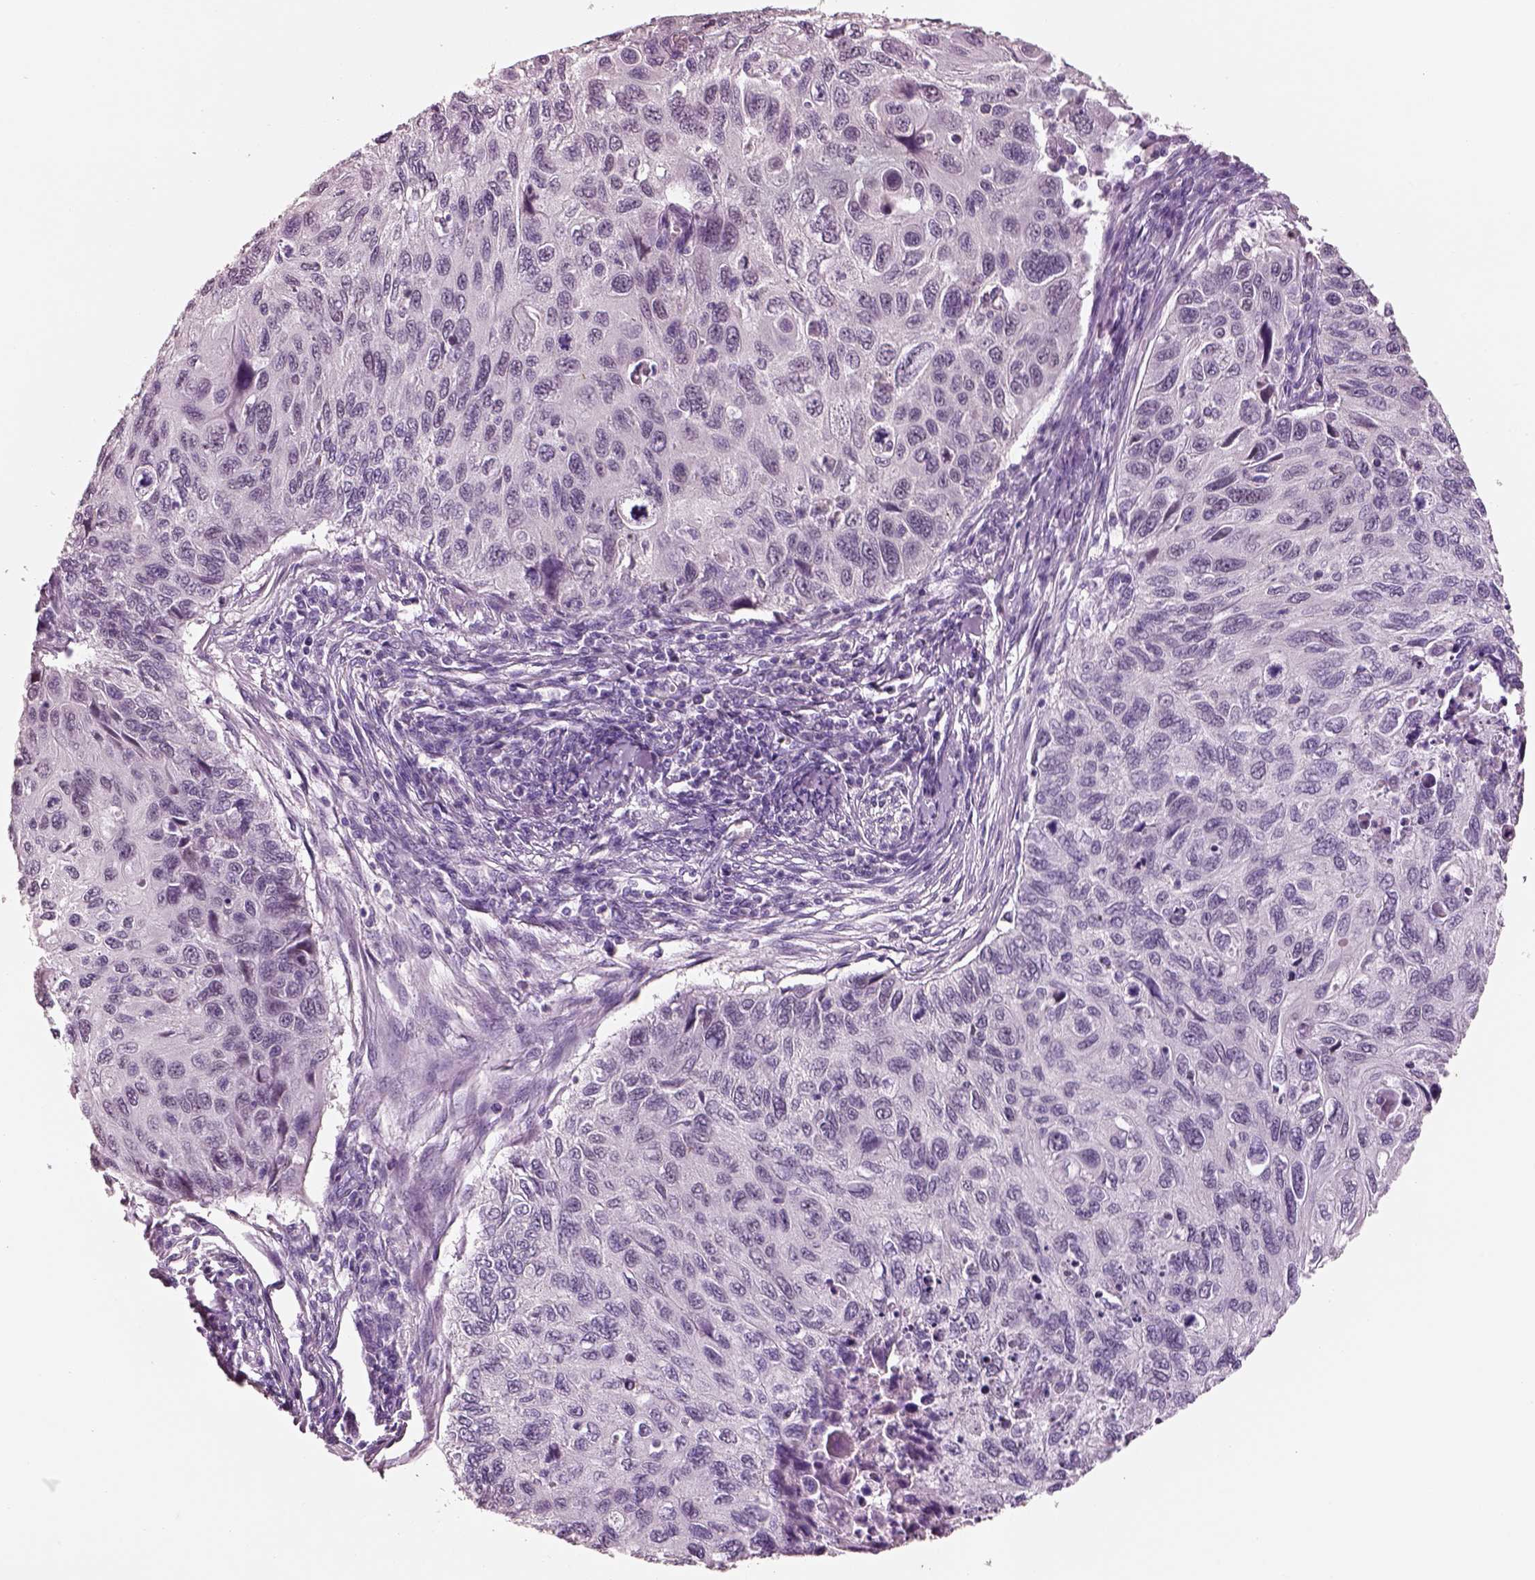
{"staining": {"intensity": "negative", "quantity": "none", "location": "none"}, "tissue": "cervical cancer", "cell_type": "Tumor cells", "image_type": "cancer", "snomed": [{"axis": "morphology", "description": "Squamous cell carcinoma, NOS"}, {"axis": "topography", "description": "Cervix"}], "caption": "Human cervical cancer (squamous cell carcinoma) stained for a protein using immunohistochemistry (IHC) displays no staining in tumor cells.", "gene": "ELSPBP1", "patient": {"sex": "female", "age": 70}}